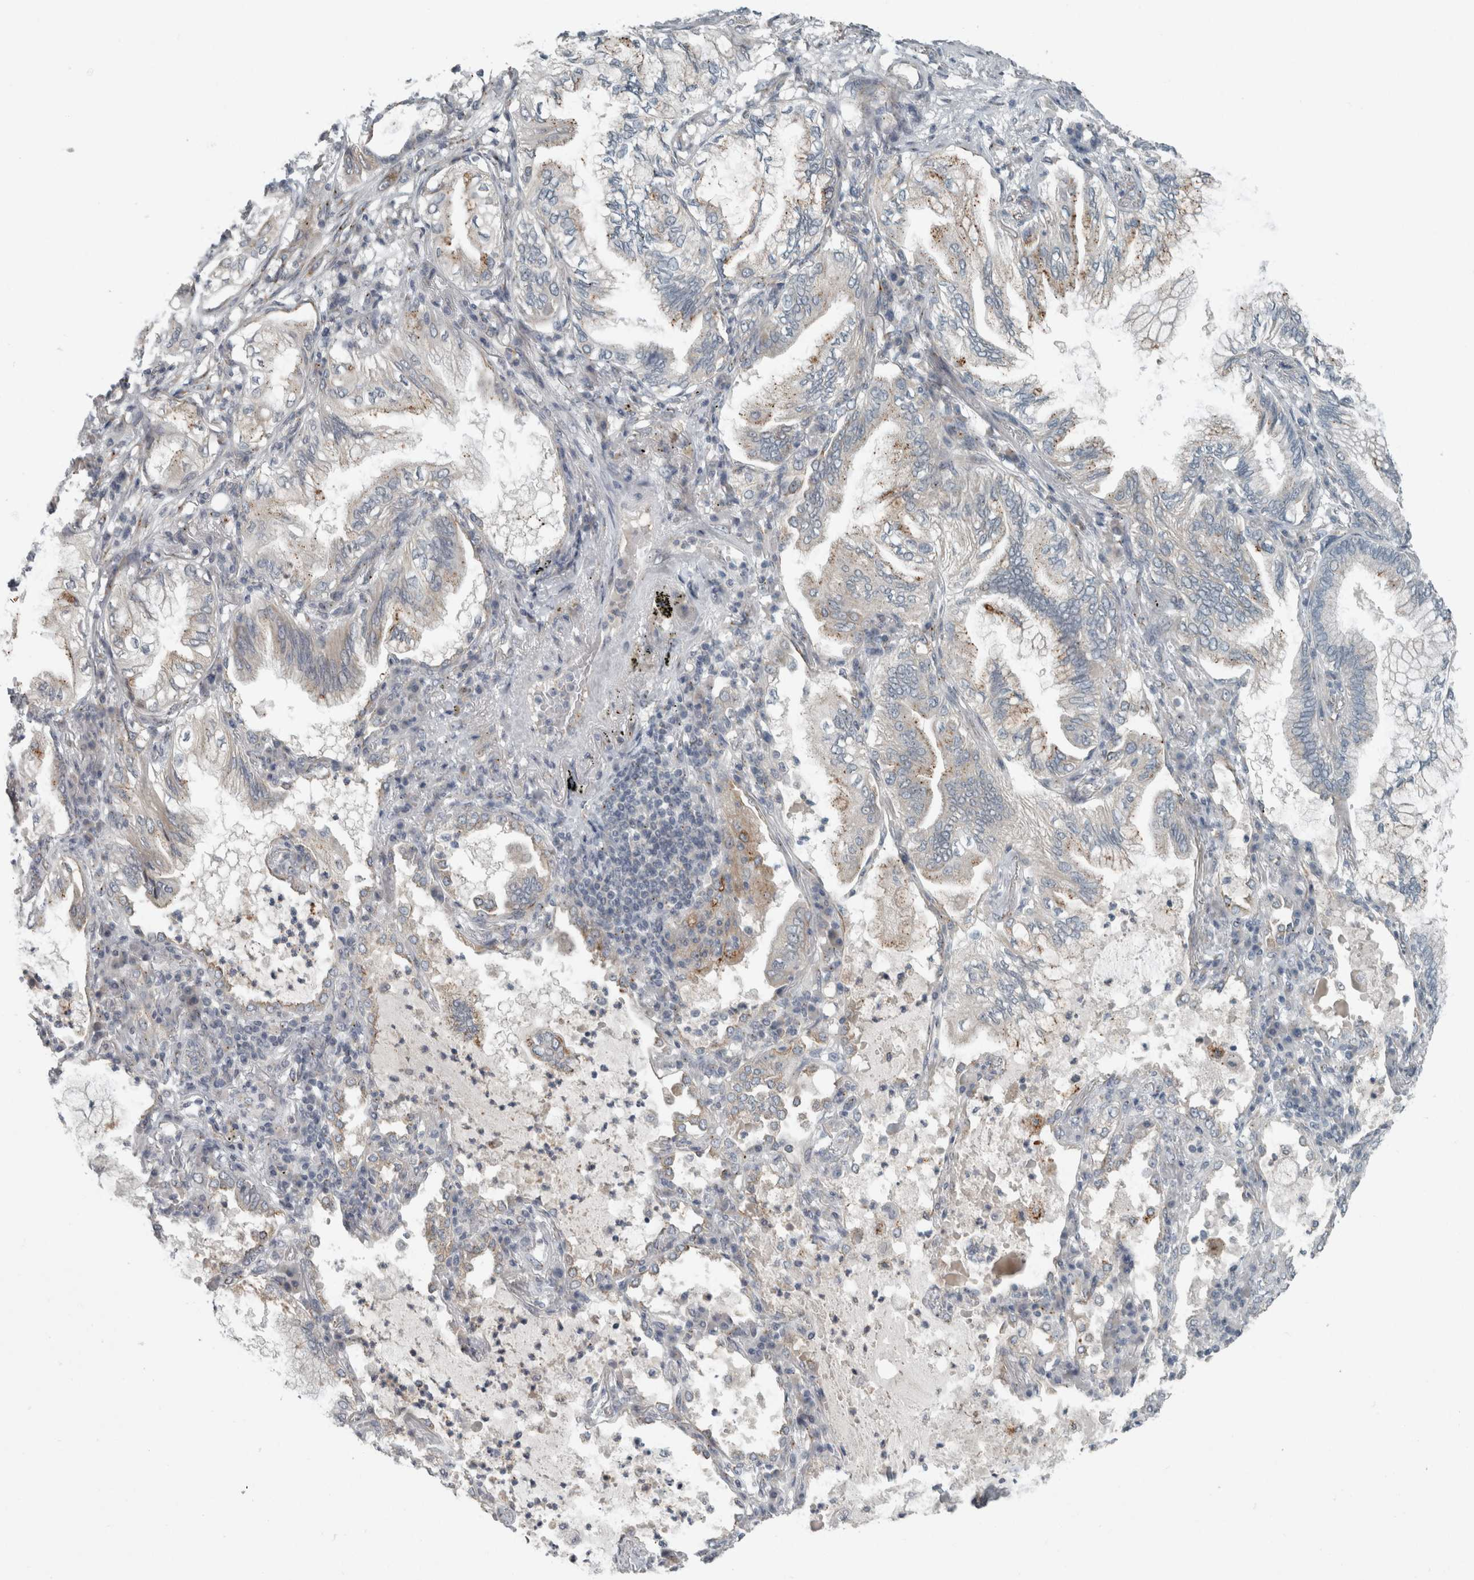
{"staining": {"intensity": "negative", "quantity": "none", "location": "none"}, "tissue": "lung cancer", "cell_type": "Tumor cells", "image_type": "cancer", "snomed": [{"axis": "morphology", "description": "Adenocarcinoma, NOS"}, {"axis": "topography", "description": "Lung"}], "caption": "Lung cancer (adenocarcinoma) was stained to show a protein in brown. There is no significant expression in tumor cells.", "gene": "KIF1C", "patient": {"sex": "female", "age": 70}}